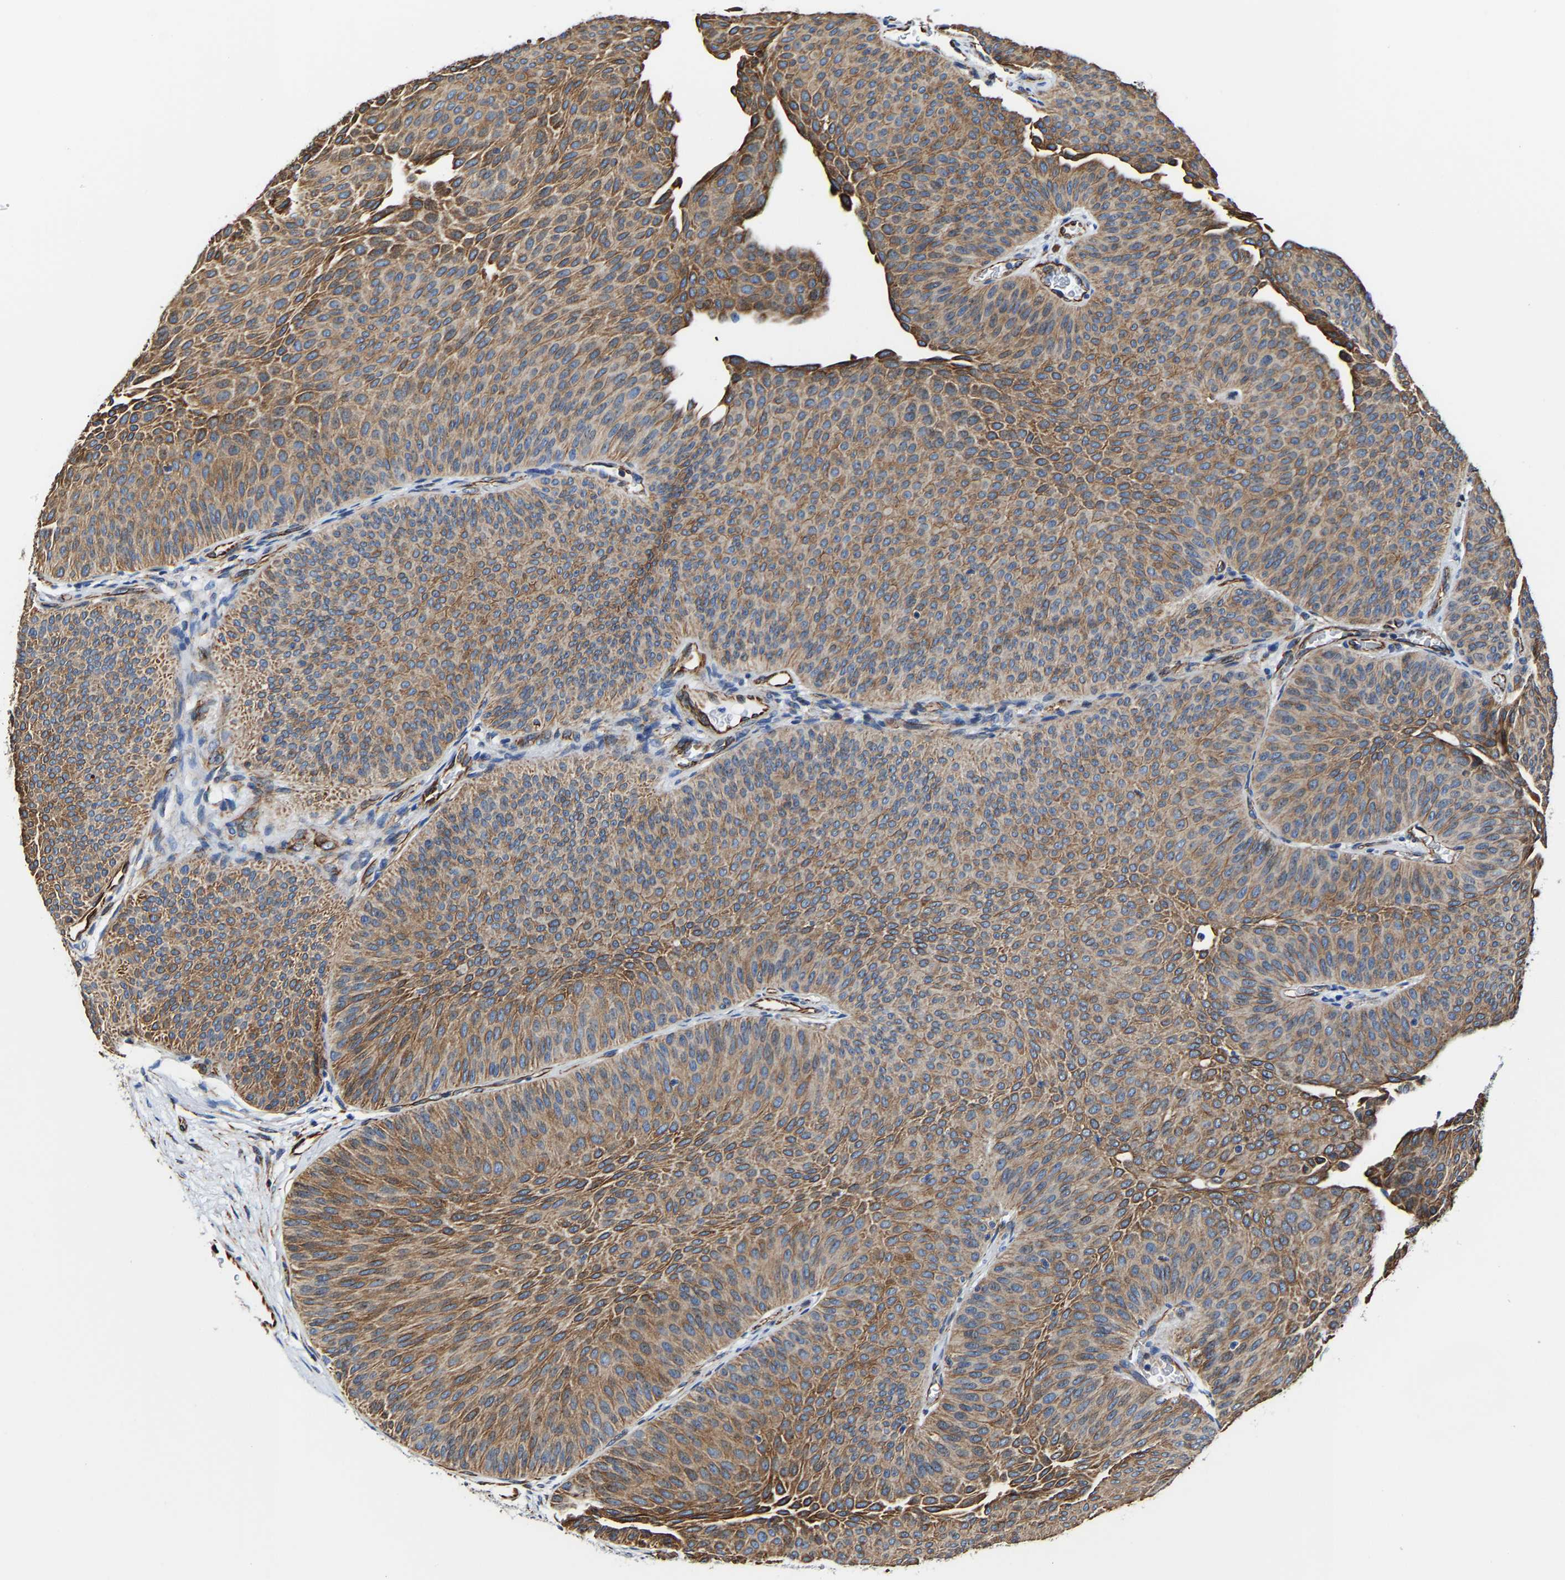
{"staining": {"intensity": "moderate", "quantity": ">75%", "location": "cytoplasmic/membranous"}, "tissue": "urothelial cancer", "cell_type": "Tumor cells", "image_type": "cancer", "snomed": [{"axis": "morphology", "description": "Urothelial carcinoma, Low grade"}, {"axis": "topography", "description": "Urinary bladder"}], "caption": "This micrograph displays immunohistochemistry (IHC) staining of urothelial cancer, with medium moderate cytoplasmic/membranous positivity in about >75% of tumor cells.", "gene": "MMEL1", "patient": {"sex": "female", "age": 60}}